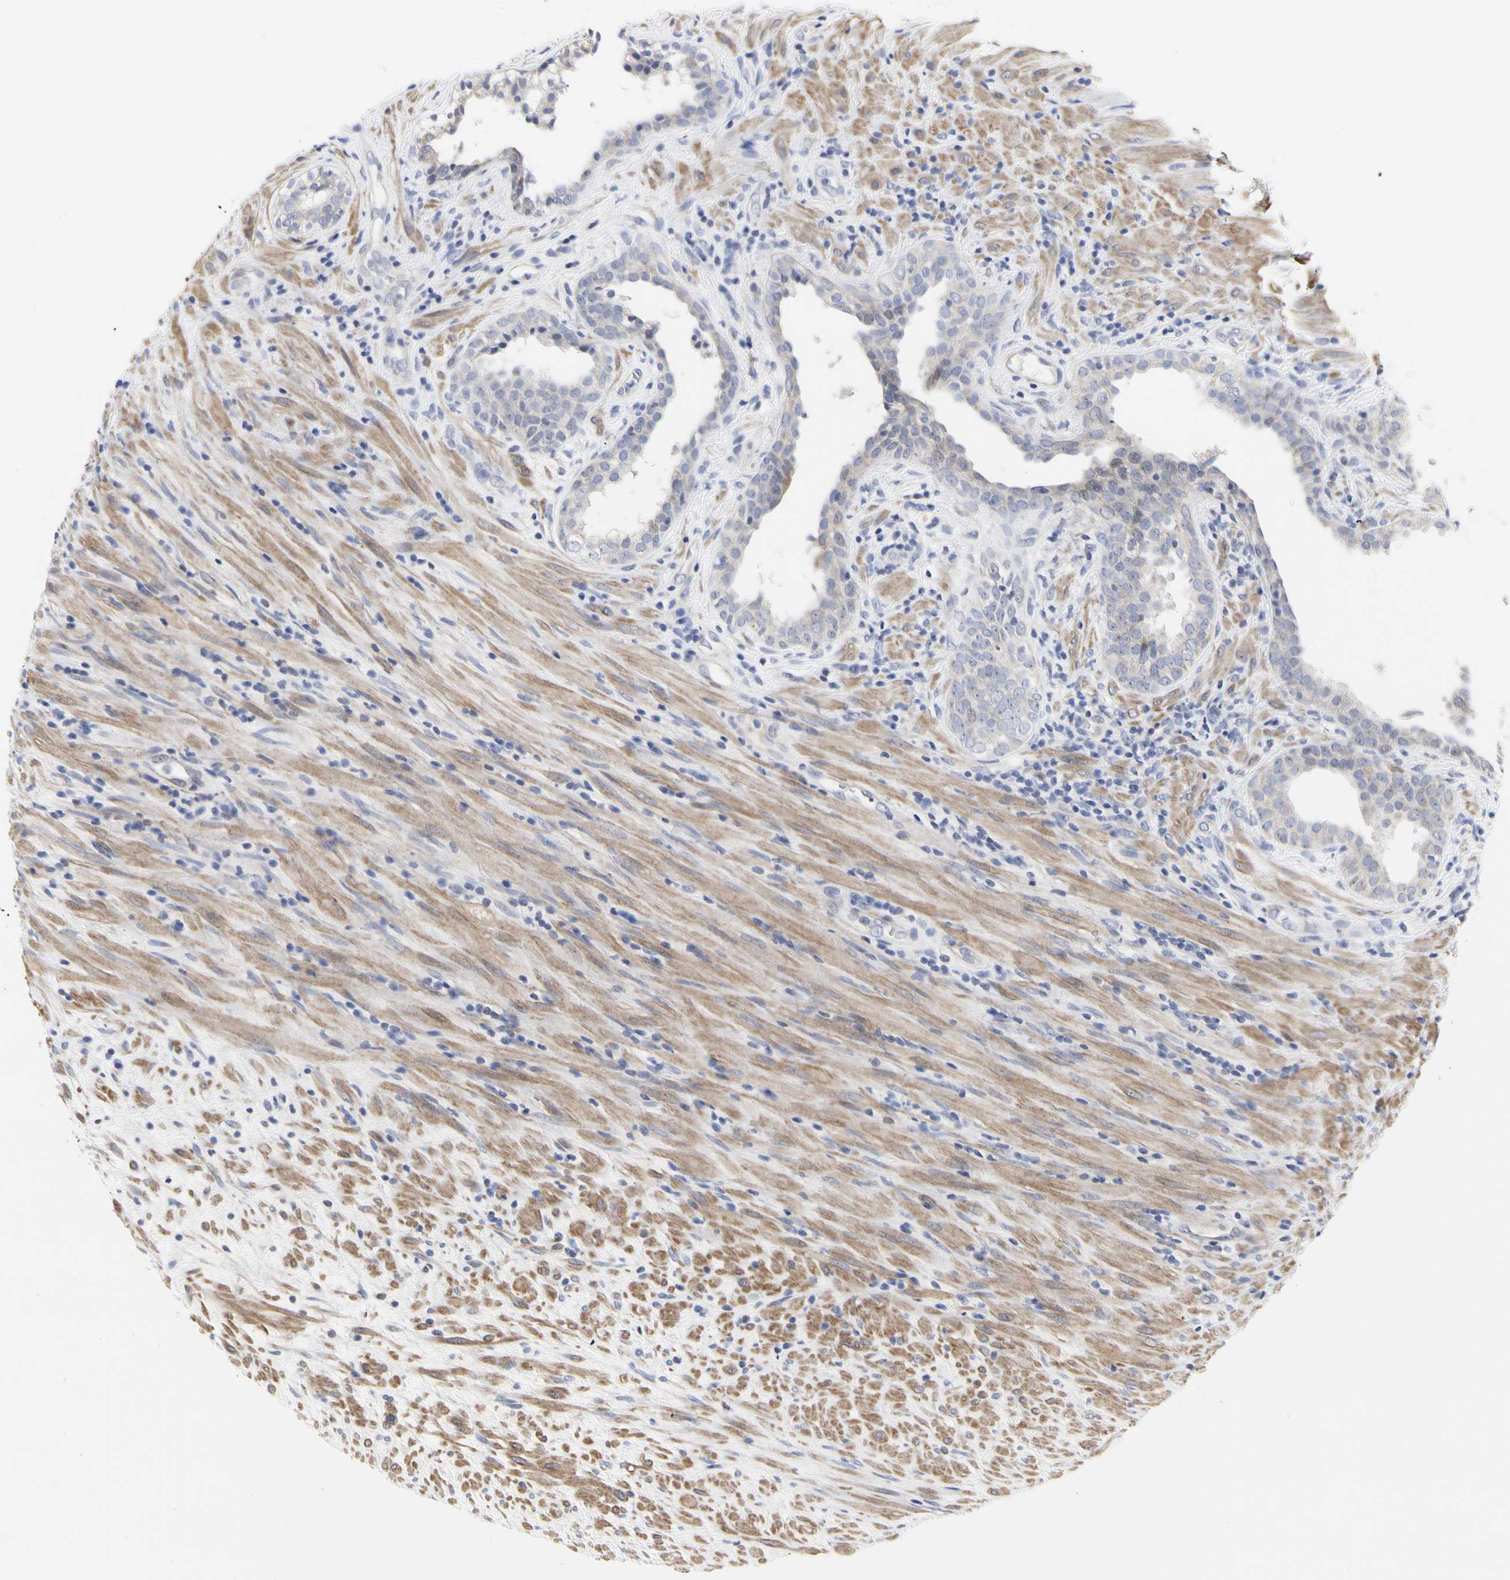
{"staining": {"intensity": "weak", "quantity": "<25%", "location": "cytoplasmic/membranous"}, "tissue": "prostate", "cell_type": "Glandular cells", "image_type": "normal", "snomed": [{"axis": "morphology", "description": "Normal tissue, NOS"}, {"axis": "topography", "description": "Prostate"}], "caption": "High magnification brightfield microscopy of benign prostate stained with DAB (3,3'-diaminobenzidine) (brown) and counterstained with hematoxylin (blue): glandular cells show no significant expression.", "gene": "SHANK2", "patient": {"sex": "male", "age": 76}}